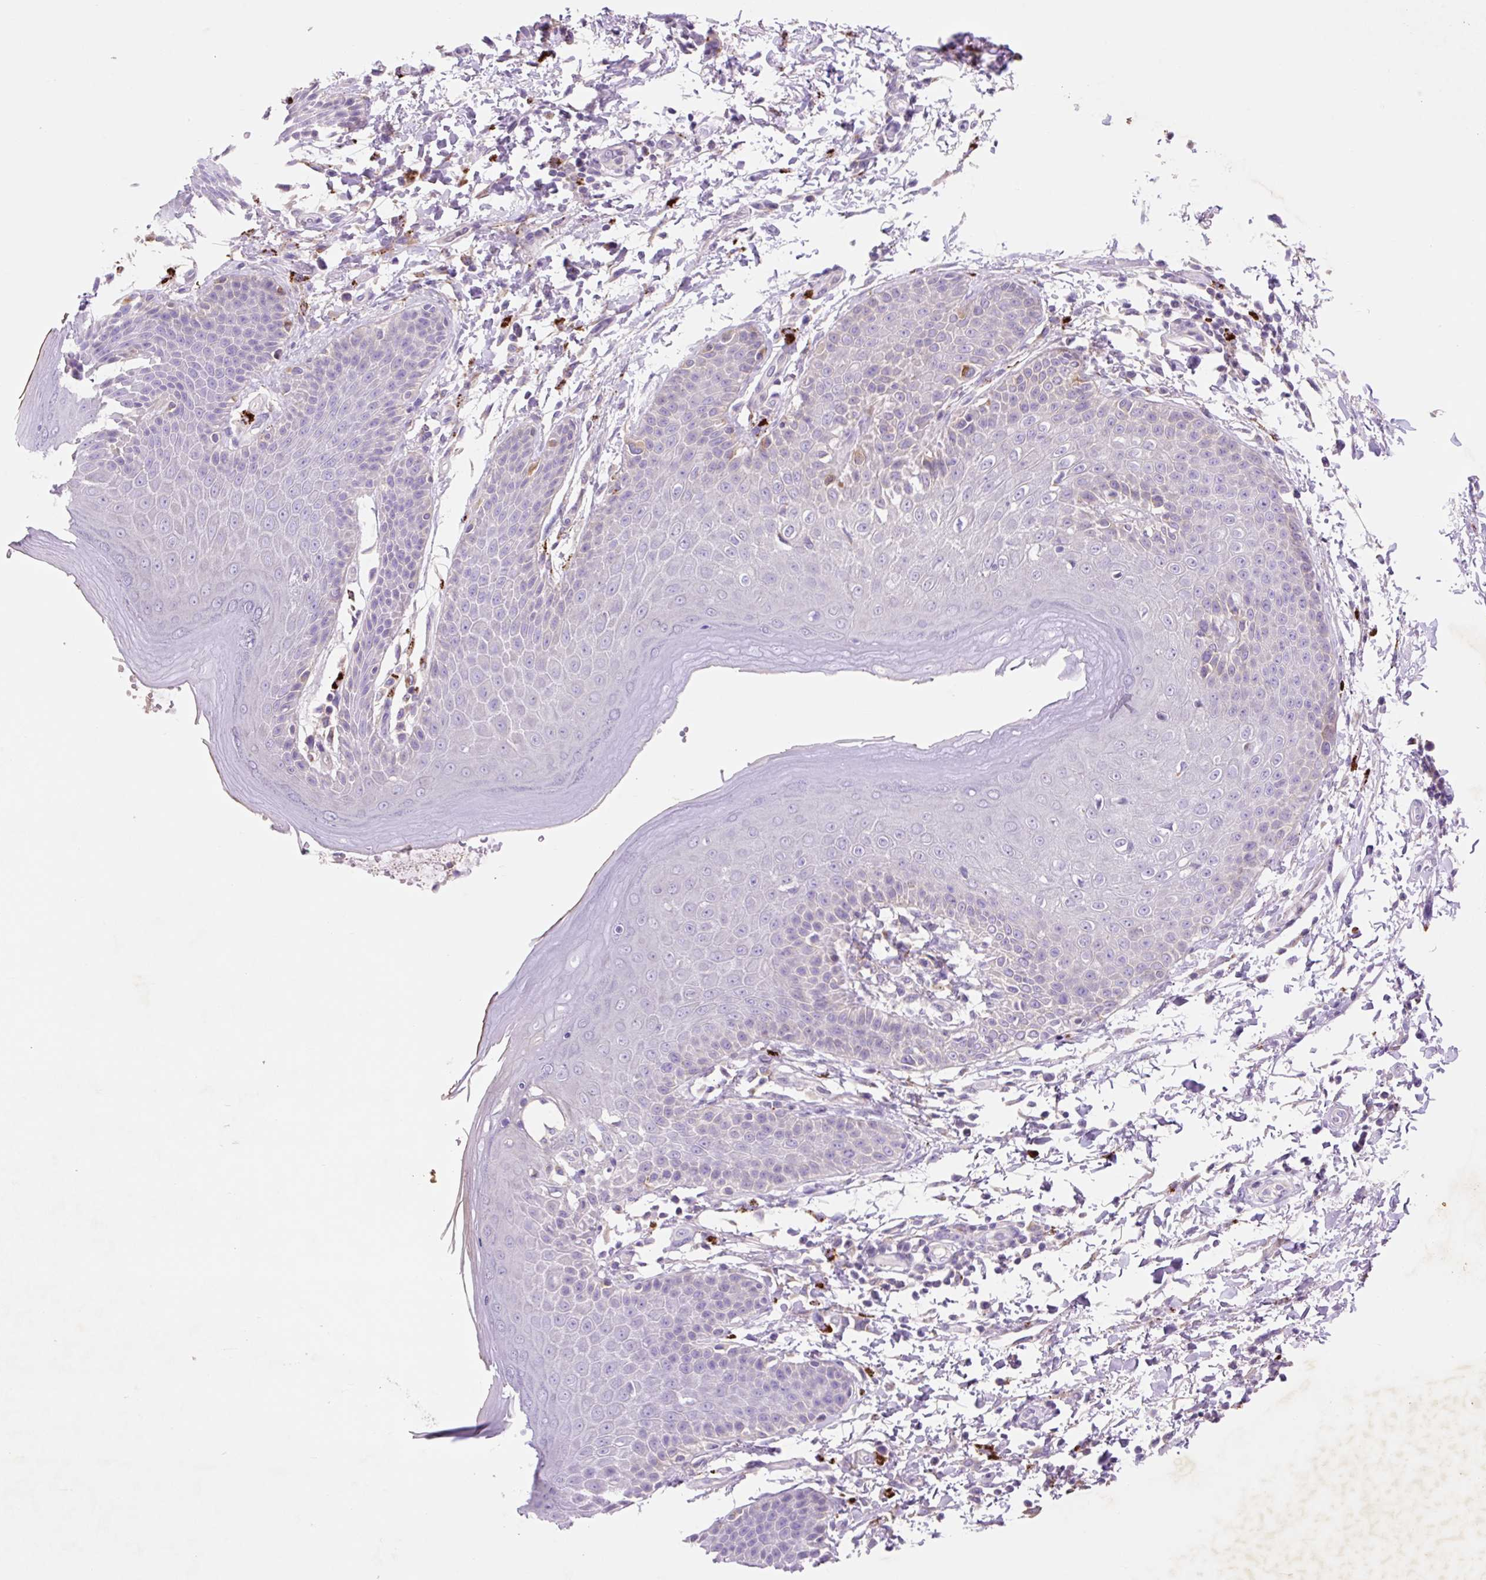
{"staining": {"intensity": "negative", "quantity": "none", "location": "none"}, "tissue": "skin", "cell_type": "Epidermal cells", "image_type": "normal", "snomed": [{"axis": "morphology", "description": "Normal tissue, NOS"}, {"axis": "topography", "description": "Peripheral nerve tissue"}], "caption": "The micrograph exhibits no staining of epidermal cells in unremarkable skin.", "gene": "HEXA", "patient": {"sex": "male", "age": 51}}